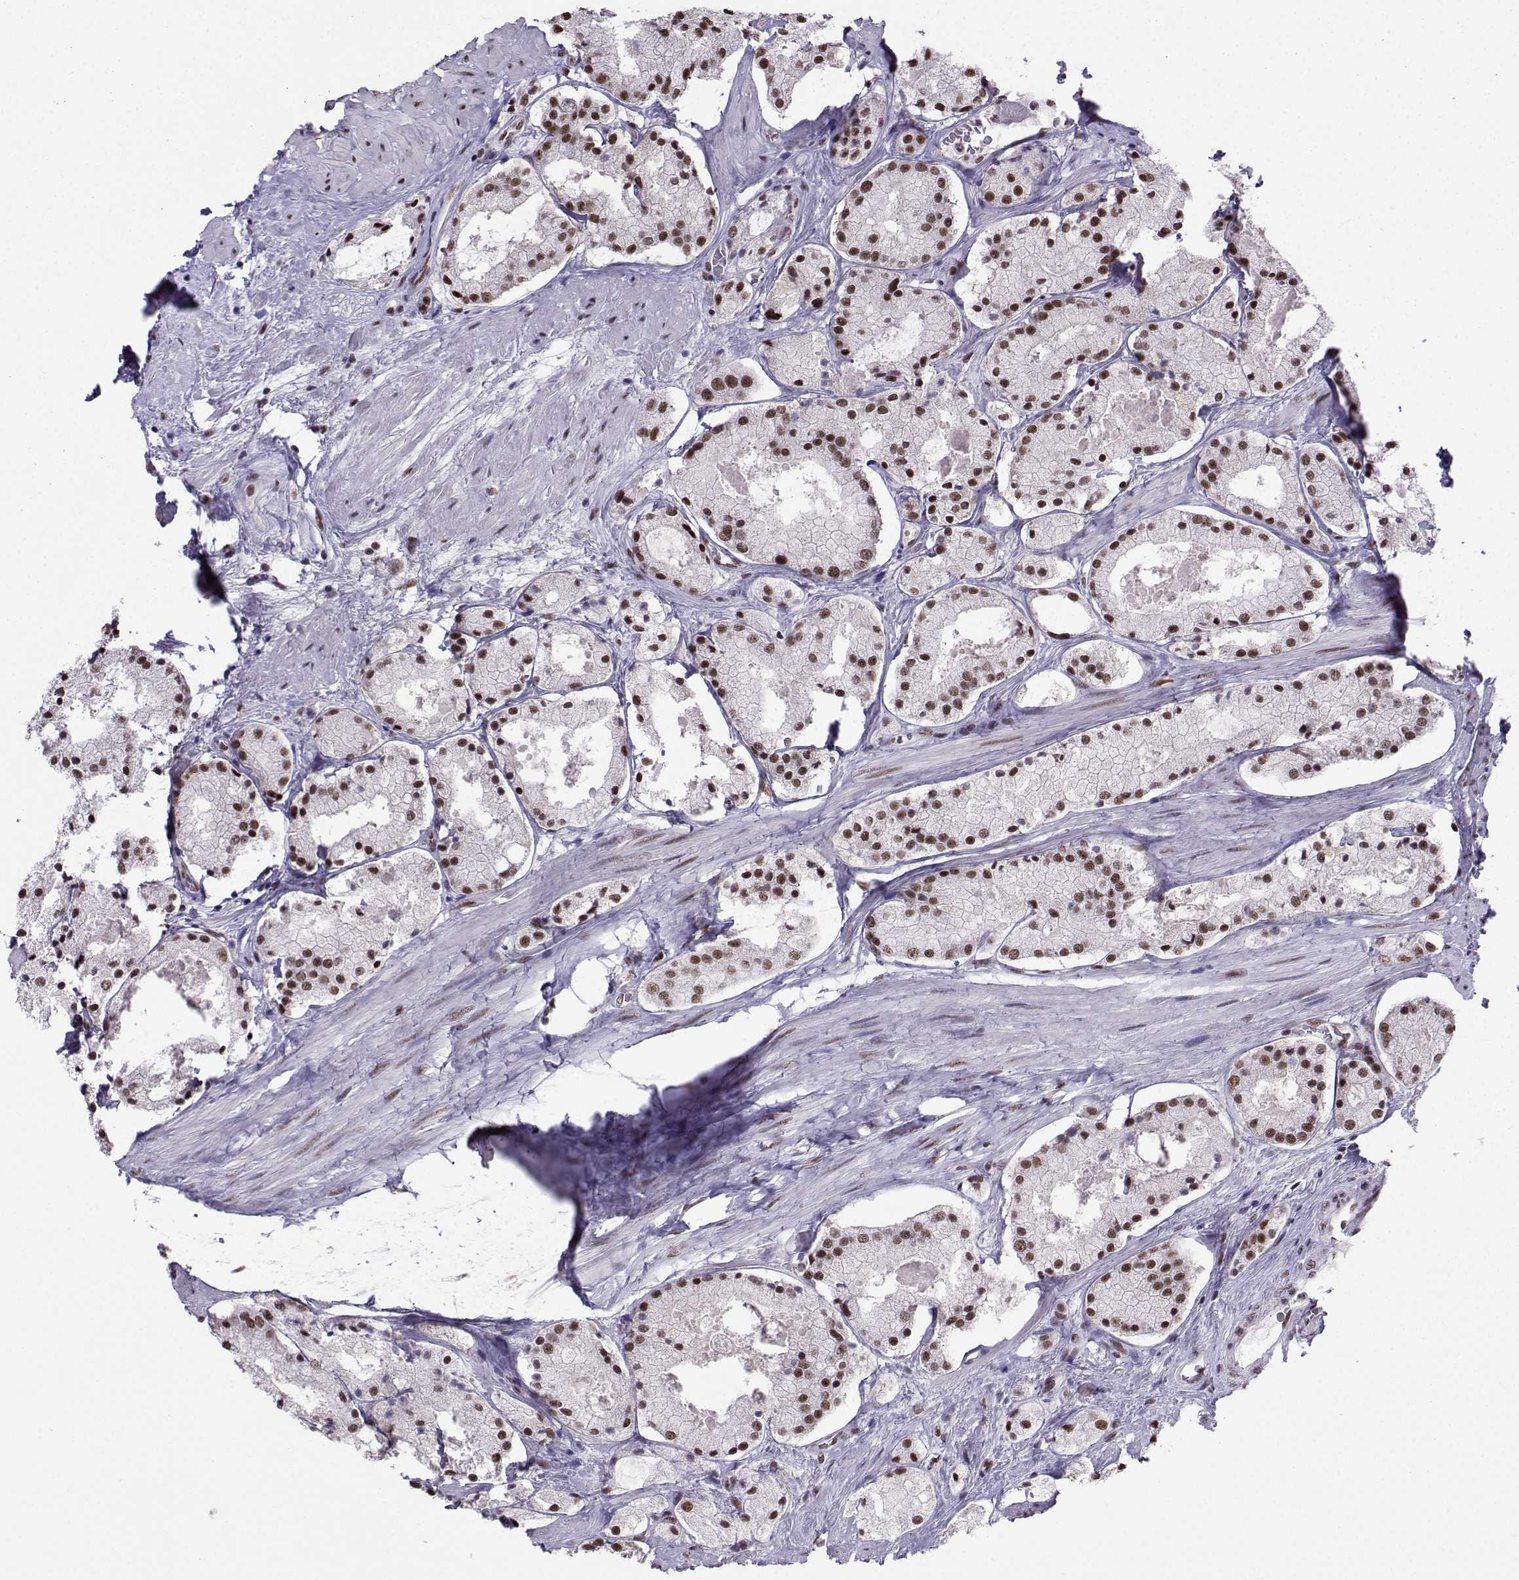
{"staining": {"intensity": "strong", "quantity": "25%-75%", "location": "nuclear"}, "tissue": "prostate cancer", "cell_type": "Tumor cells", "image_type": "cancer", "snomed": [{"axis": "morphology", "description": "Adenocarcinoma, NOS"}, {"axis": "morphology", "description": "Adenocarcinoma, High grade"}, {"axis": "topography", "description": "Prostate"}], "caption": "Immunohistochemistry of human prostate cancer exhibits high levels of strong nuclear positivity in approximately 25%-75% of tumor cells. The staining was performed using DAB (3,3'-diaminobenzidine) to visualize the protein expression in brown, while the nuclei were stained in blue with hematoxylin (Magnification: 20x).", "gene": "SNRPB2", "patient": {"sex": "male", "age": 64}}